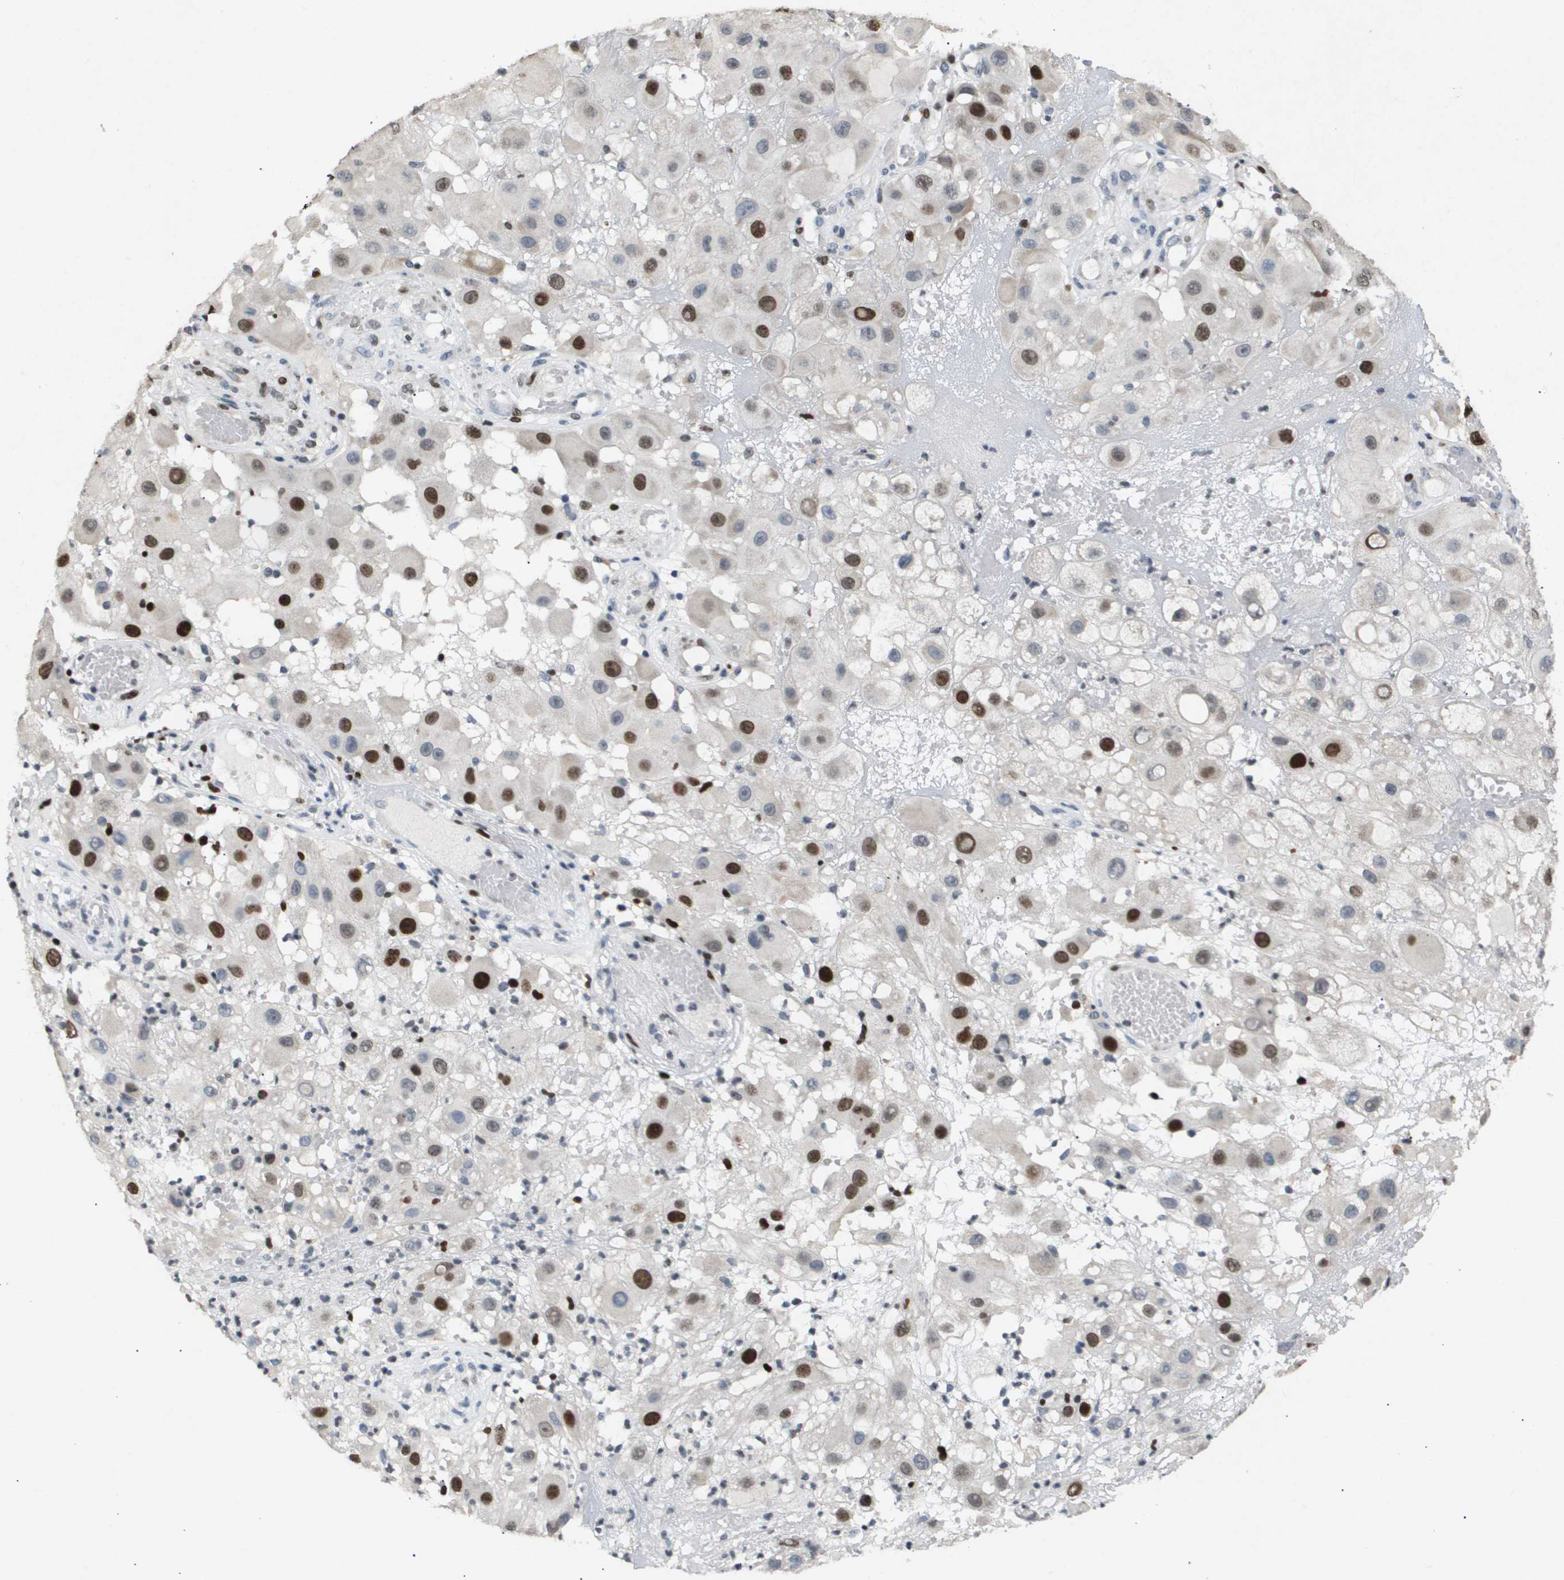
{"staining": {"intensity": "strong", "quantity": "25%-75%", "location": "nuclear"}, "tissue": "melanoma", "cell_type": "Tumor cells", "image_type": "cancer", "snomed": [{"axis": "morphology", "description": "Malignant melanoma, NOS"}, {"axis": "topography", "description": "Skin"}], "caption": "An image showing strong nuclear positivity in approximately 25%-75% of tumor cells in melanoma, as visualized by brown immunohistochemical staining.", "gene": "ANAPC2", "patient": {"sex": "female", "age": 81}}